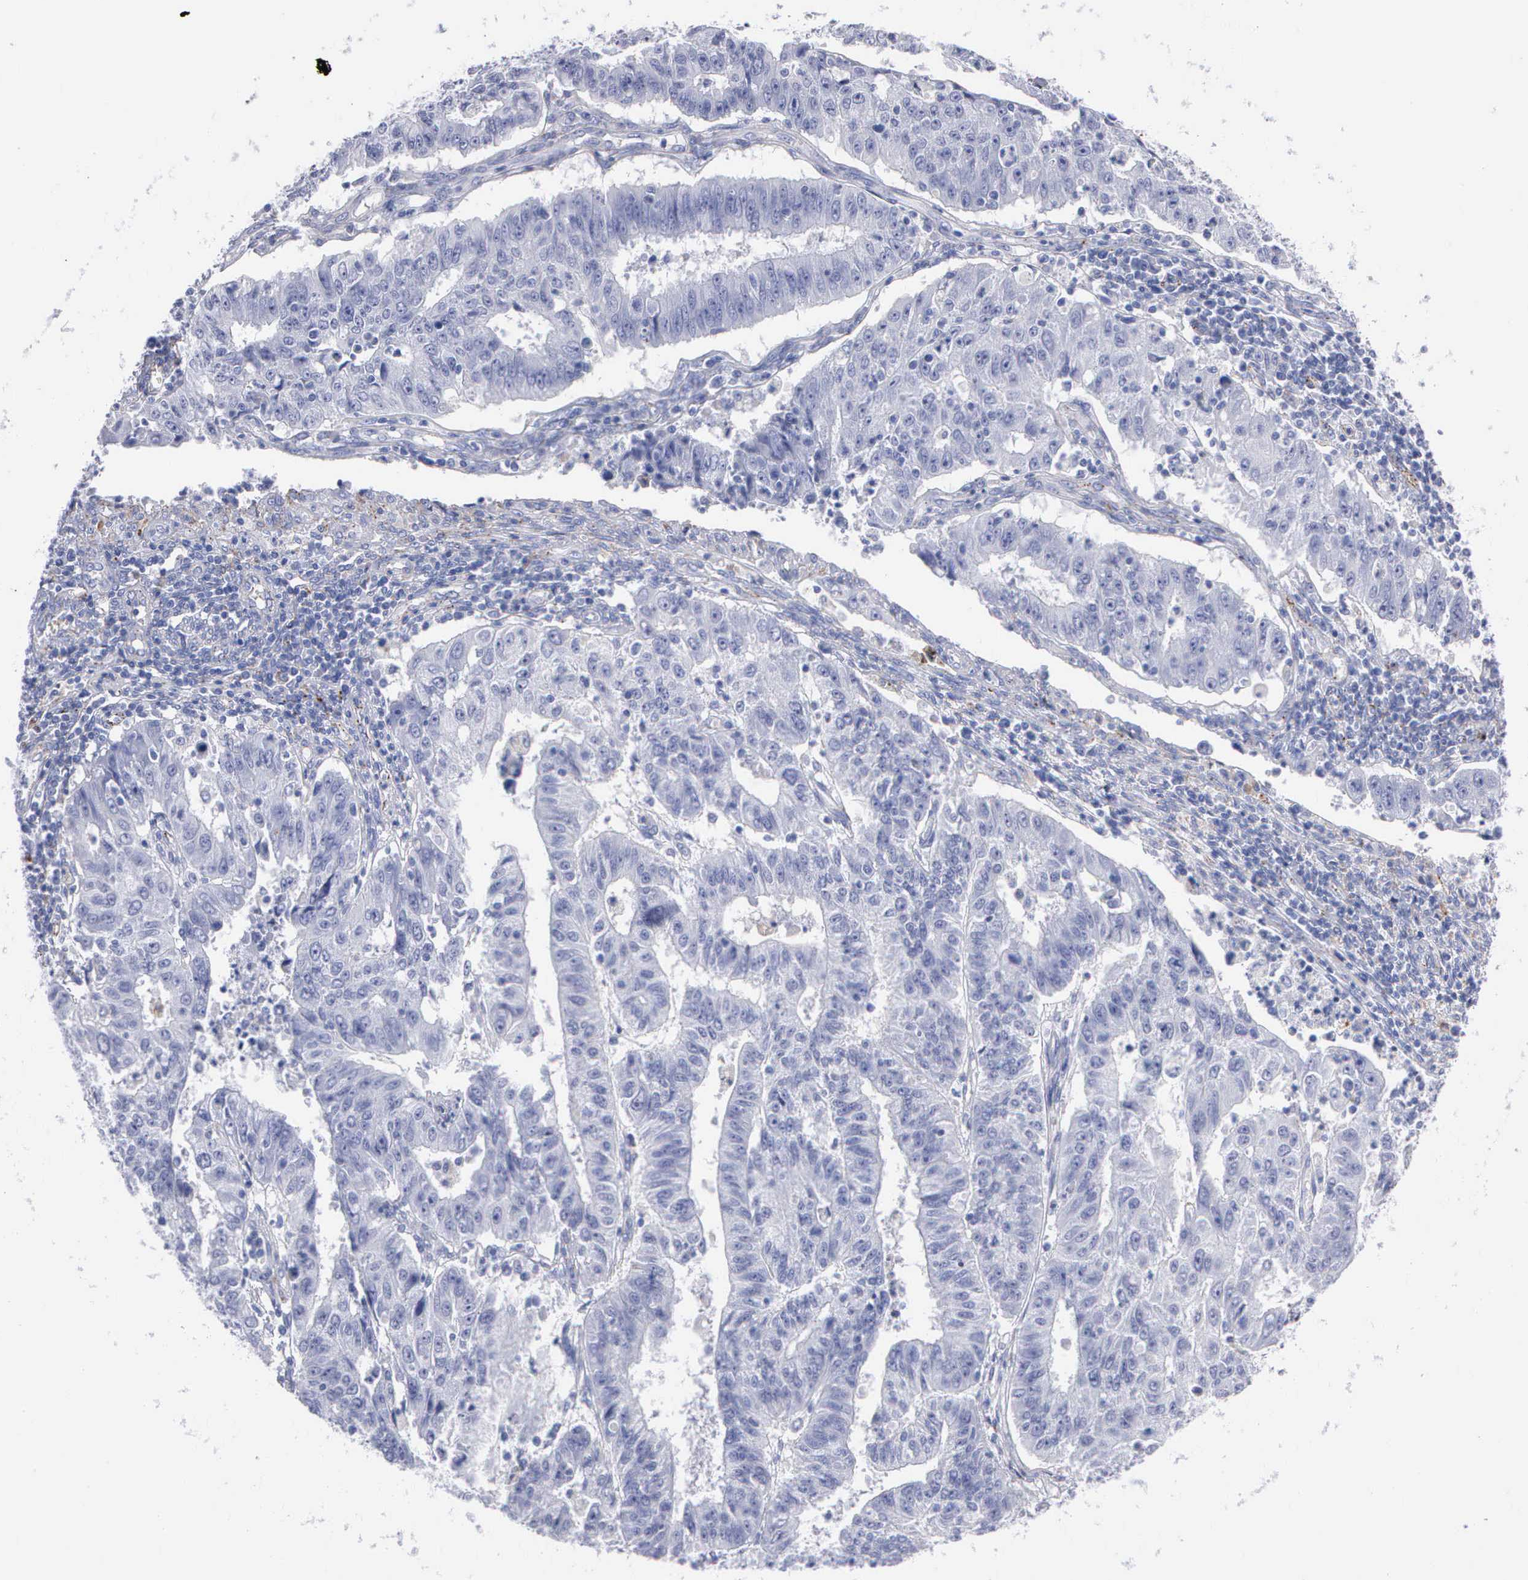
{"staining": {"intensity": "negative", "quantity": "none", "location": "none"}, "tissue": "endometrial cancer", "cell_type": "Tumor cells", "image_type": "cancer", "snomed": [{"axis": "morphology", "description": "Adenocarcinoma, NOS"}, {"axis": "topography", "description": "Endometrium"}], "caption": "Endometrial adenocarcinoma was stained to show a protein in brown. There is no significant positivity in tumor cells.", "gene": "CTSL", "patient": {"sex": "female", "age": 42}}